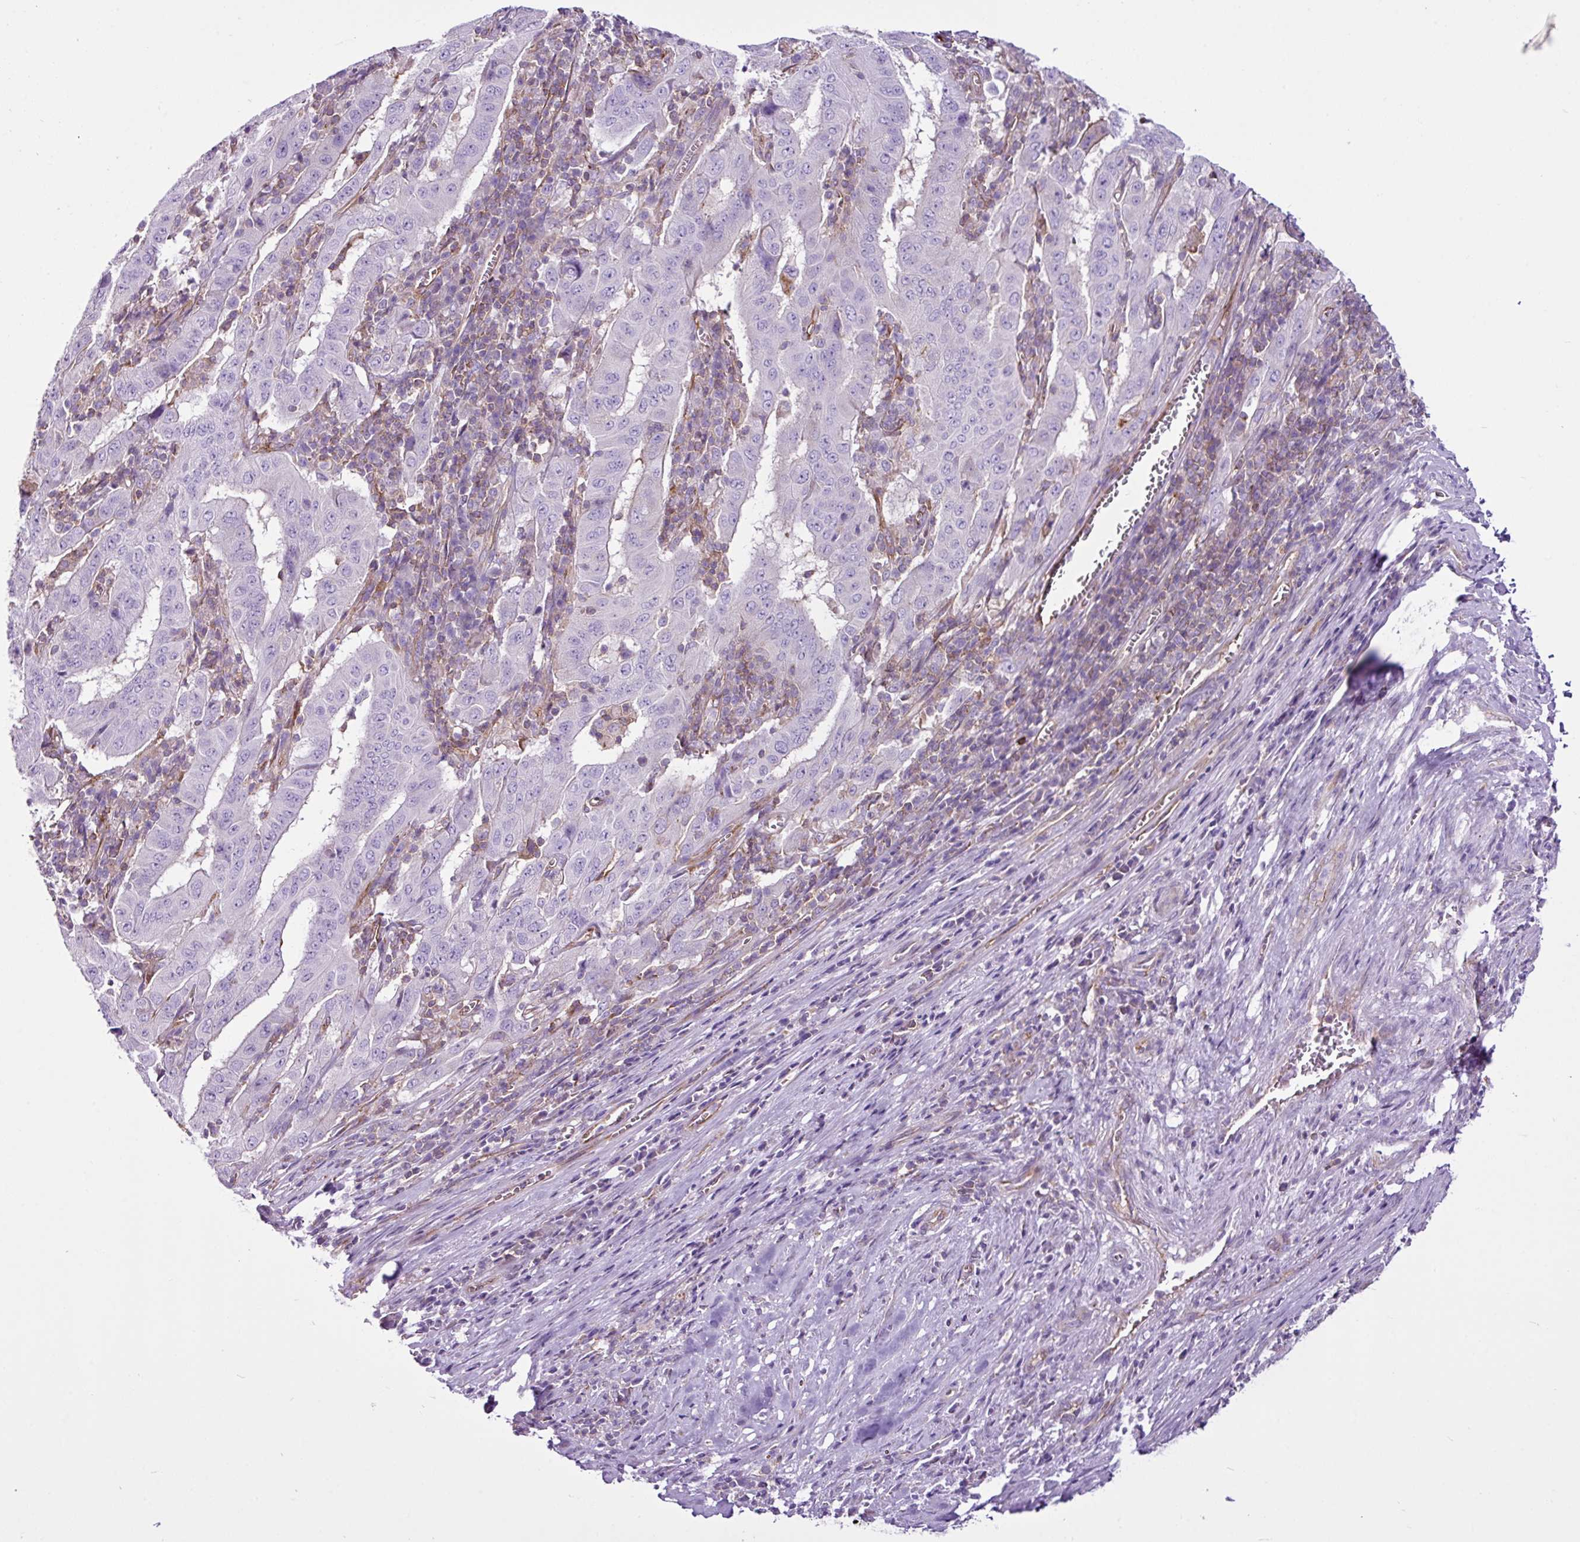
{"staining": {"intensity": "negative", "quantity": "none", "location": "none"}, "tissue": "pancreatic cancer", "cell_type": "Tumor cells", "image_type": "cancer", "snomed": [{"axis": "morphology", "description": "Adenocarcinoma, NOS"}, {"axis": "topography", "description": "Pancreas"}], "caption": "The immunohistochemistry (IHC) micrograph has no significant positivity in tumor cells of pancreatic adenocarcinoma tissue. (Immunohistochemistry, brightfield microscopy, high magnification).", "gene": "EME2", "patient": {"sex": "male", "age": 63}}